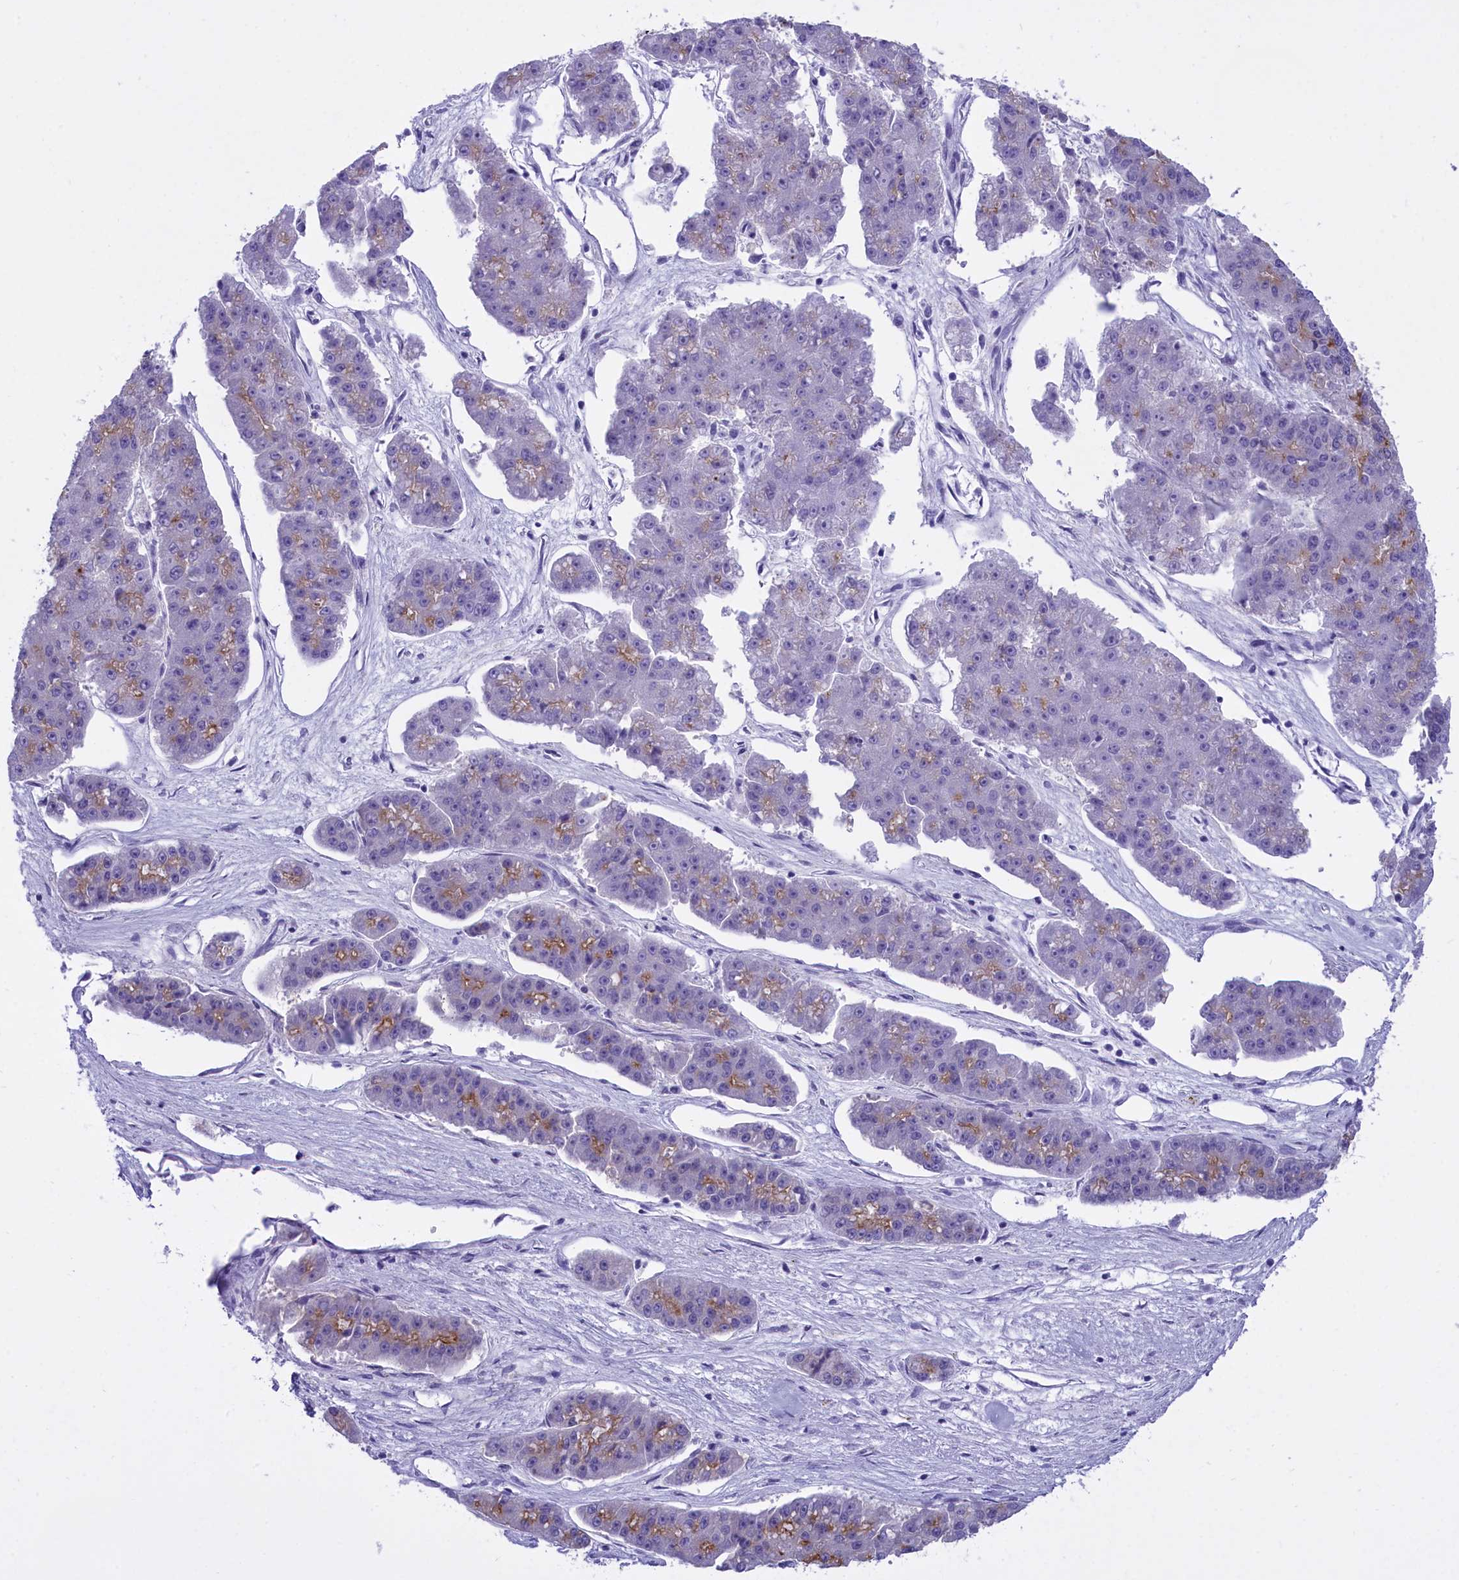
{"staining": {"intensity": "moderate", "quantity": "<25%", "location": "cytoplasmic/membranous"}, "tissue": "pancreatic cancer", "cell_type": "Tumor cells", "image_type": "cancer", "snomed": [{"axis": "morphology", "description": "Adenocarcinoma, NOS"}, {"axis": "topography", "description": "Pancreas"}], "caption": "Immunohistochemistry staining of adenocarcinoma (pancreatic), which shows low levels of moderate cytoplasmic/membranous staining in about <25% of tumor cells indicating moderate cytoplasmic/membranous protein staining. The staining was performed using DAB (brown) for protein detection and nuclei were counterstained in hematoxylin (blue).", "gene": "SPIRE2", "patient": {"sex": "male", "age": 50}}